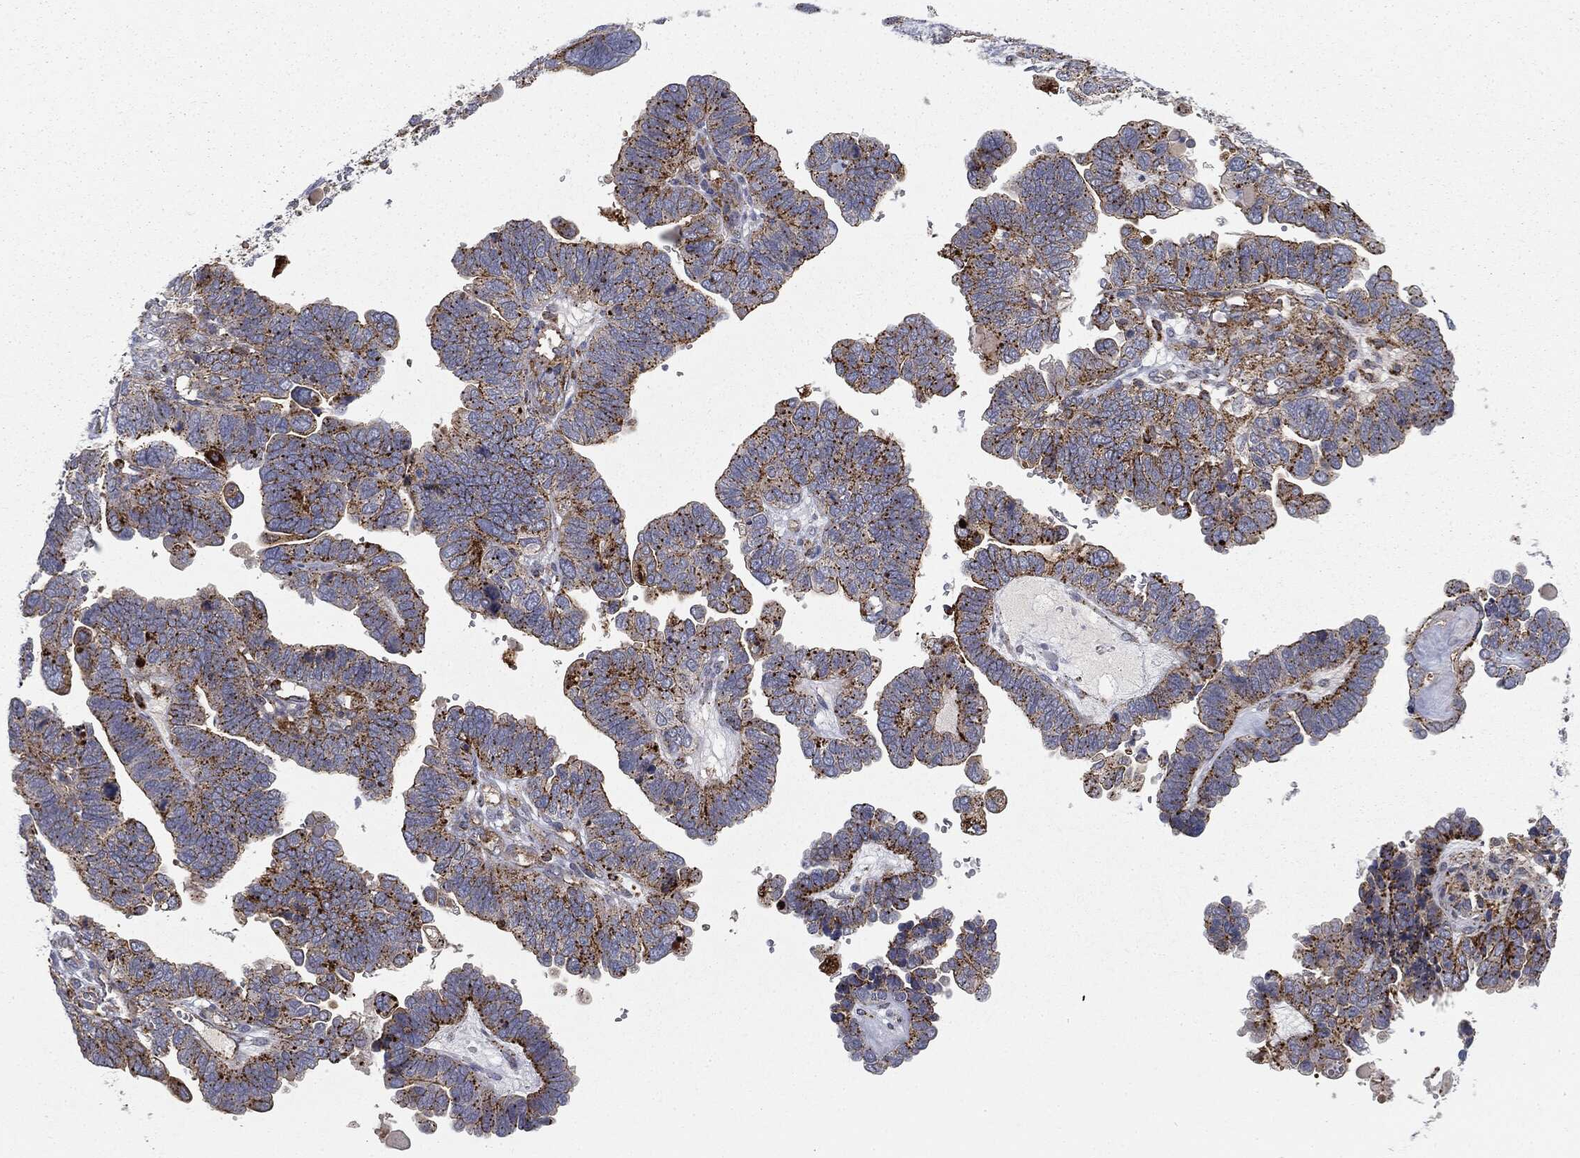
{"staining": {"intensity": "strong", "quantity": "25%-75%", "location": "cytoplasmic/membranous"}, "tissue": "ovarian cancer", "cell_type": "Tumor cells", "image_type": "cancer", "snomed": [{"axis": "morphology", "description": "Cystadenocarcinoma, serous, NOS"}, {"axis": "topography", "description": "Ovary"}], "caption": "This is an image of IHC staining of serous cystadenocarcinoma (ovarian), which shows strong expression in the cytoplasmic/membranous of tumor cells.", "gene": "CTSA", "patient": {"sex": "female", "age": 51}}